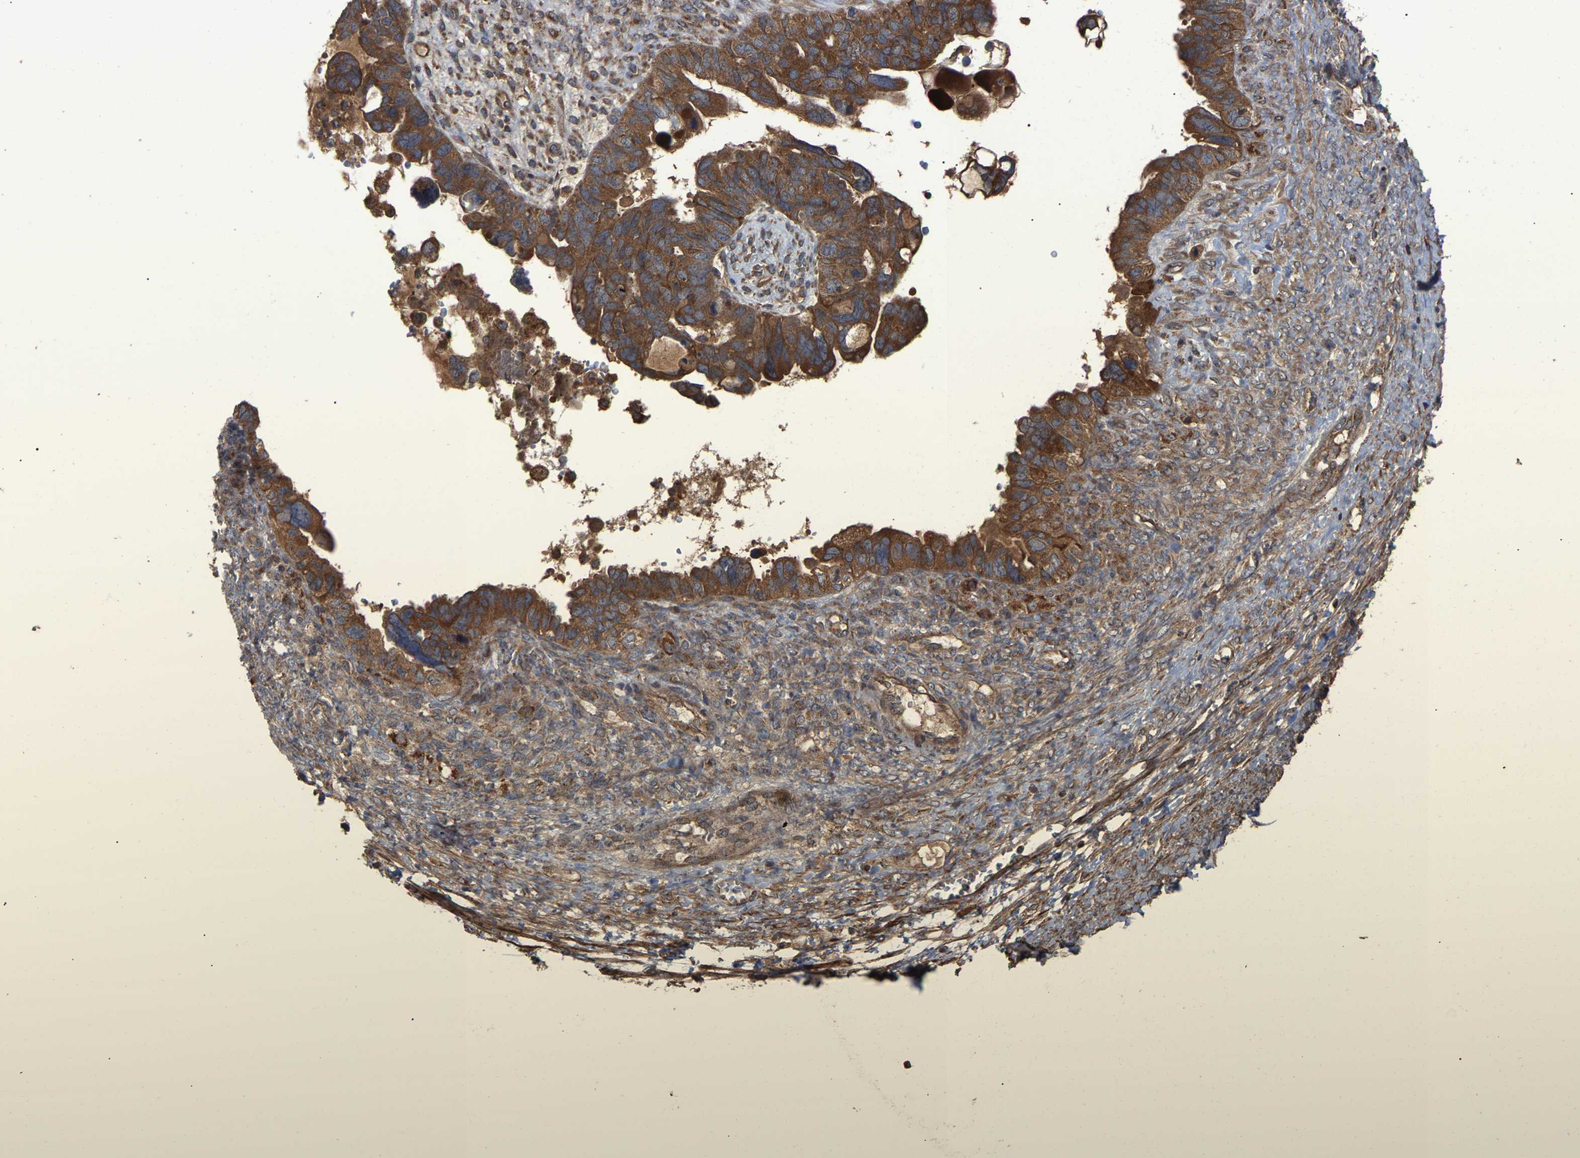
{"staining": {"intensity": "moderate", "quantity": ">75%", "location": "cytoplasmic/membranous"}, "tissue": "ovarian cancer", "cell_type": "Tumor cells", "image_type": "cancer", "snomed": [{"axis": "morphology", "description": "Cystadenocarcinoma, serous, NOS"}, {"axis": "topography", "description": "Ovary"}], "caption": "Brown immunohistochemical staining in human serous cystadenocarcinoma (ovarian) shows moderate cytoplasmic/membranous positivity in approximately >75% of tumor cells. Using DAB (3,3'-diaminobenzidine) (brown) and hematoxylin (blue) stains, captured at high magnification using brightfield microscopy.", "gene": "GCC1", "patient": {"sex": "female", "age": 79}}